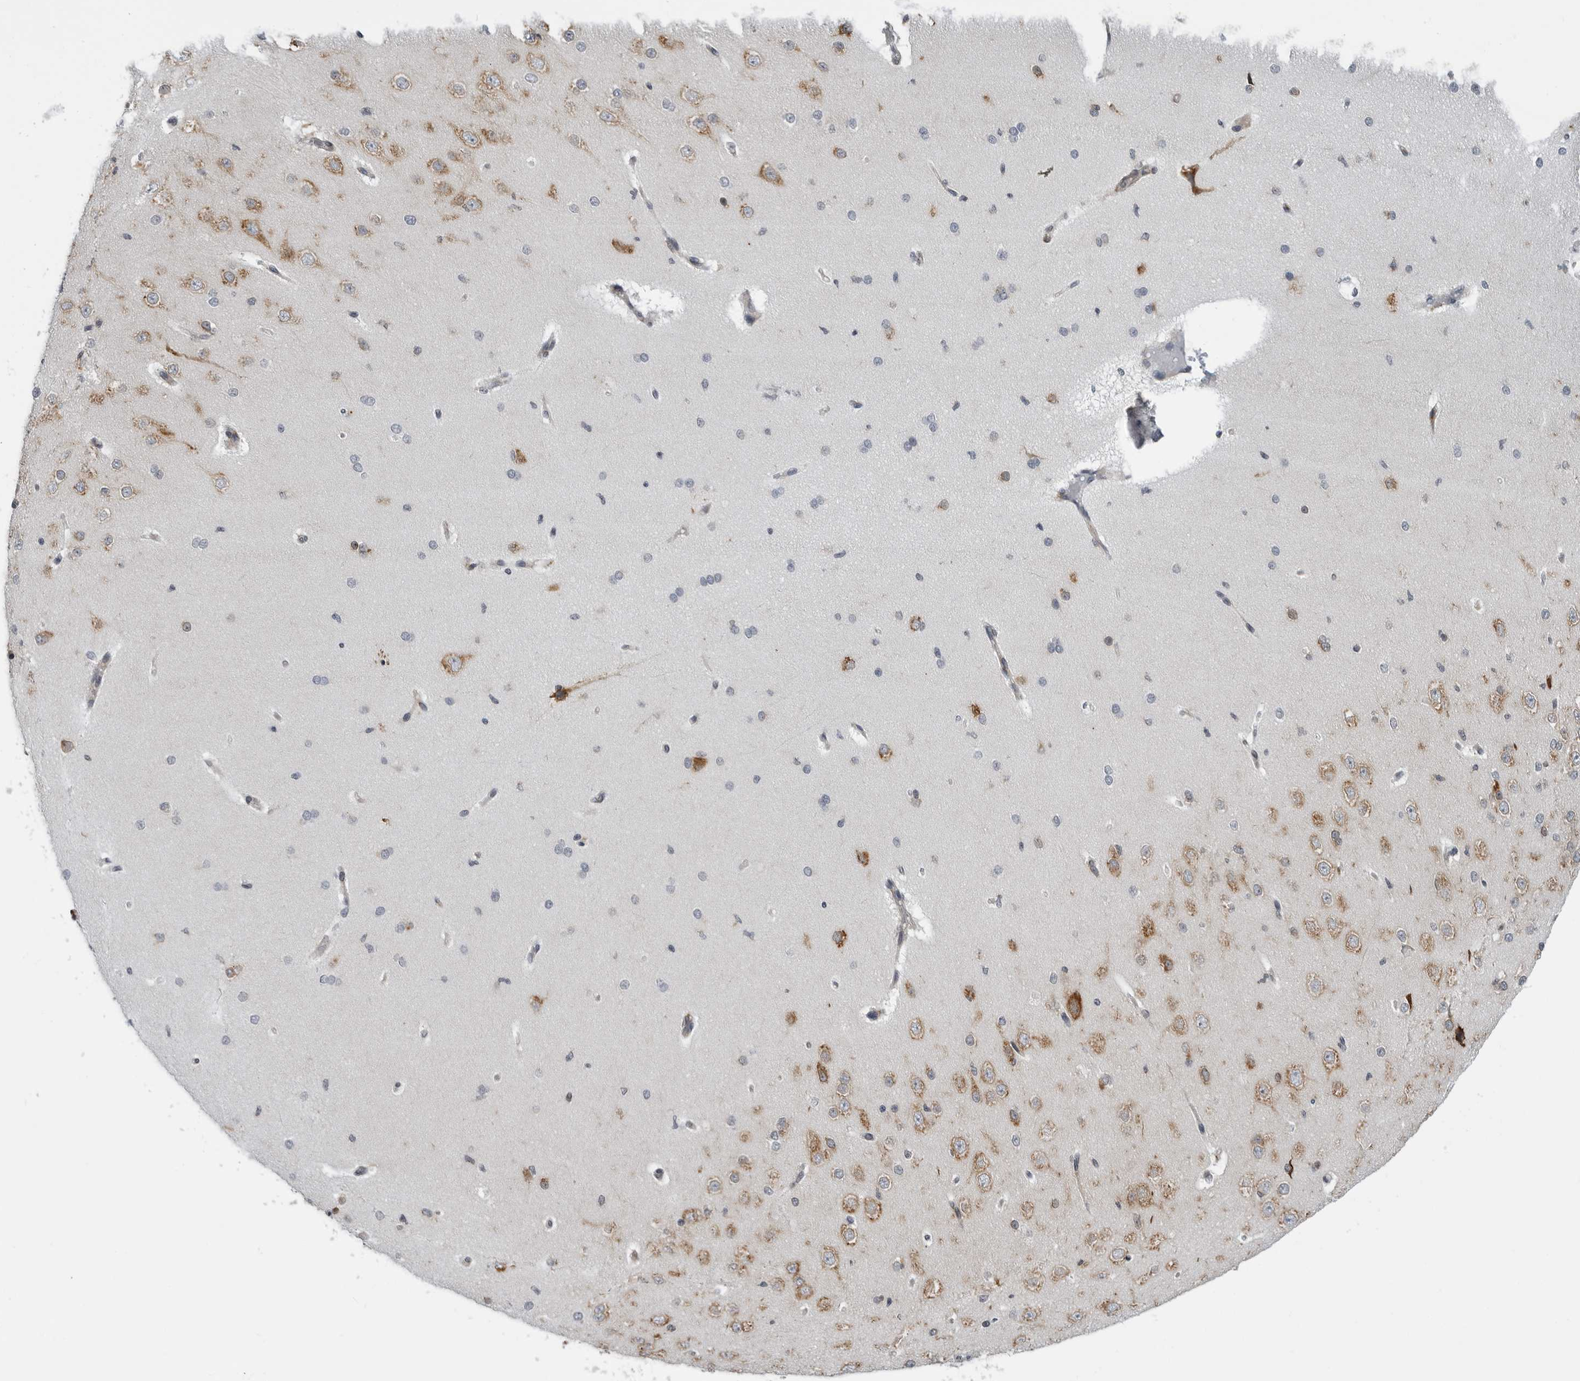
{"staining": {"intensity": "weak", "quantity": ">75%", "location": "cytoplasmic/membranous"}, "tissue": "cerebral cortex", "cell_type": "Endothelial cells", "image_type": "normal", "snomed": [{"axis": "morphology", "description": "Normal tissue, NOS"}, {"axis": "morphology", "description": "Developmental malformation"}, {"axis": "topography", "description": "Cerebral cortex"}], "caption": "Endothelial cells exhibit low levels of weak cytoplasmic/membranous positivity in approximately >75% of cells in normal human cerebral cortex. (DAB (3,3'-diaminobenzidine) = brown stain, brightfield microscopy at high magnification).", "gene": "ALPK2", "patient": {"sex": "female", "age": 30}}